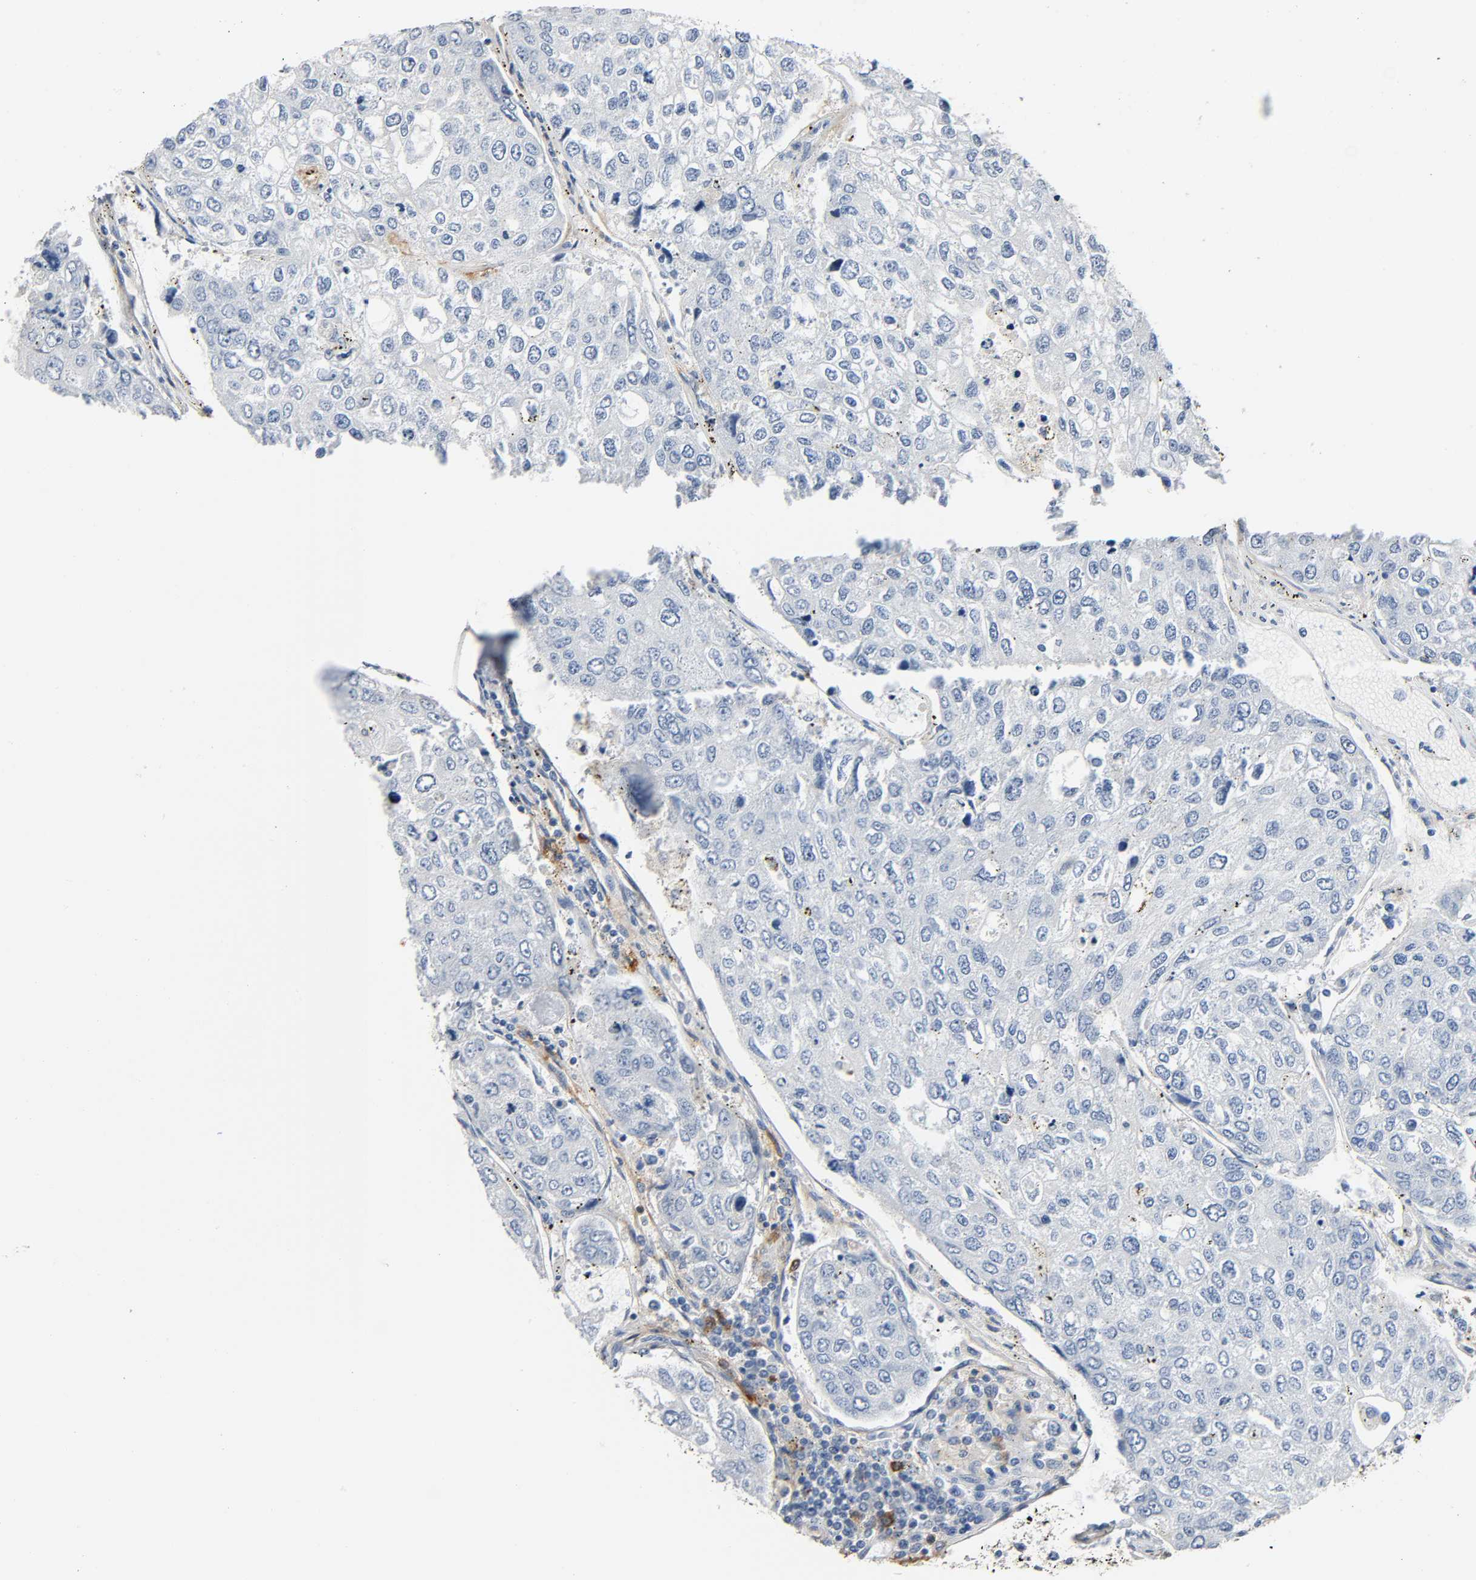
{"staining": {"intensity": "negative", "quantity": "none", "location": "none"}, "tissue": "urothelial cancer", "cell_type": "Tumor cells", "image_type": "cancer", "snomed": [{"axis": "morphology", "description": "Urothelial carcinoma, High grade"}, {"axis": "topography", "description": "Lymph node"}, {"axis": "topography", "description": "Urinary bladder"}], "caption": "High magnification brightfield microscopy of urothelial cancer stained with DAB (brown) and counterstained with hematoxylin (blue): tumor cells show no significant expression.", "gene": "ANPEP", "patient": {"sex": "male", "age": 51}}